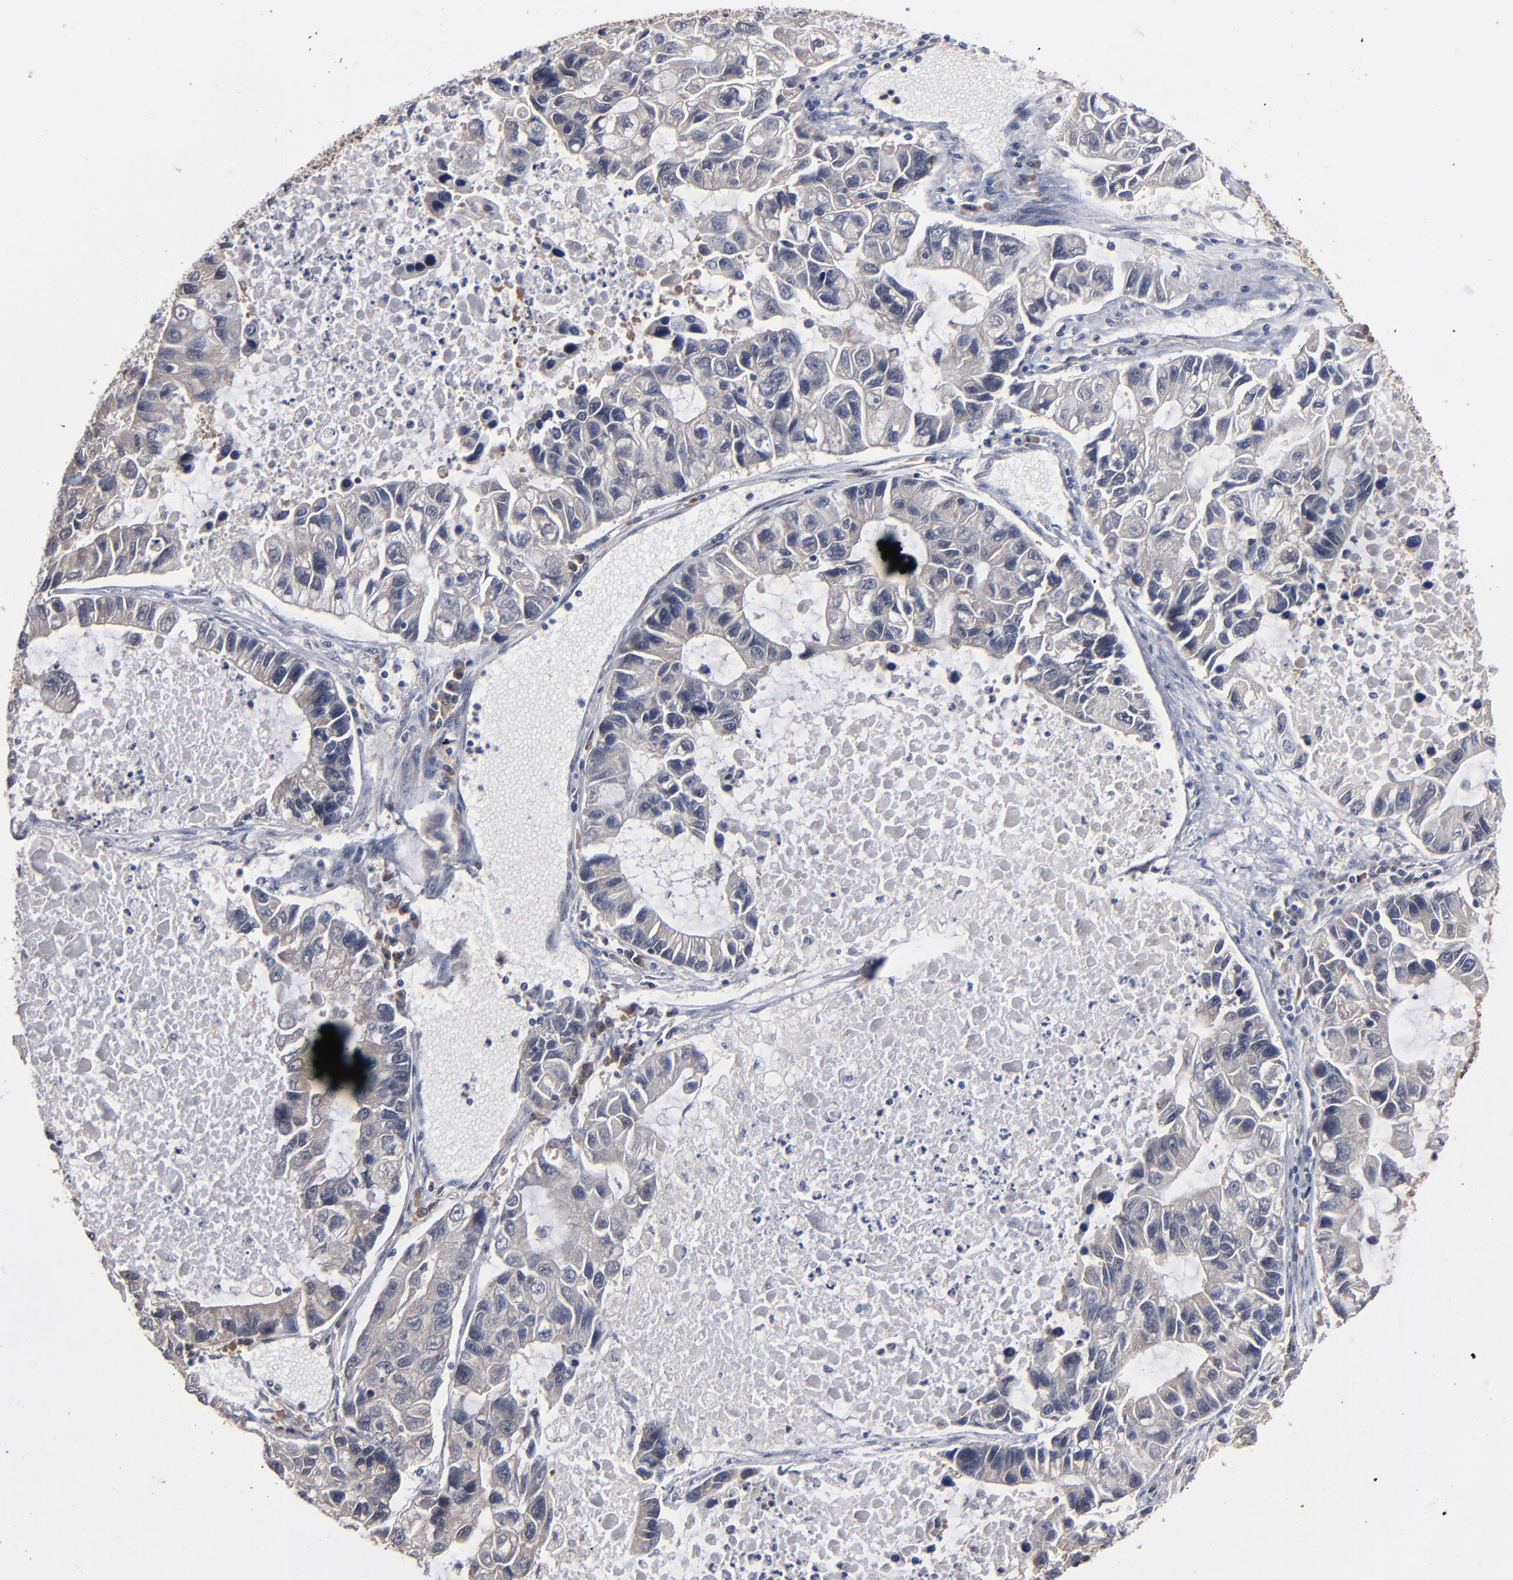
{"staining": {"intensity": "negative", "quantity": "none", "location": "none"}, "tissue": "lung cancer", "cell_type": "Tumor cells", "image_type": "cancer", "snomed": [{"axis": "morphology", "description": "Adenocarcinoma, NOS"}, {"axis": "topography", "description": "Lung"}], "caption": "Tumor cells show no significant protein expression in lung cancer.", "gene": "ALG13", "patient": {"sex": "female", "age": 51}}